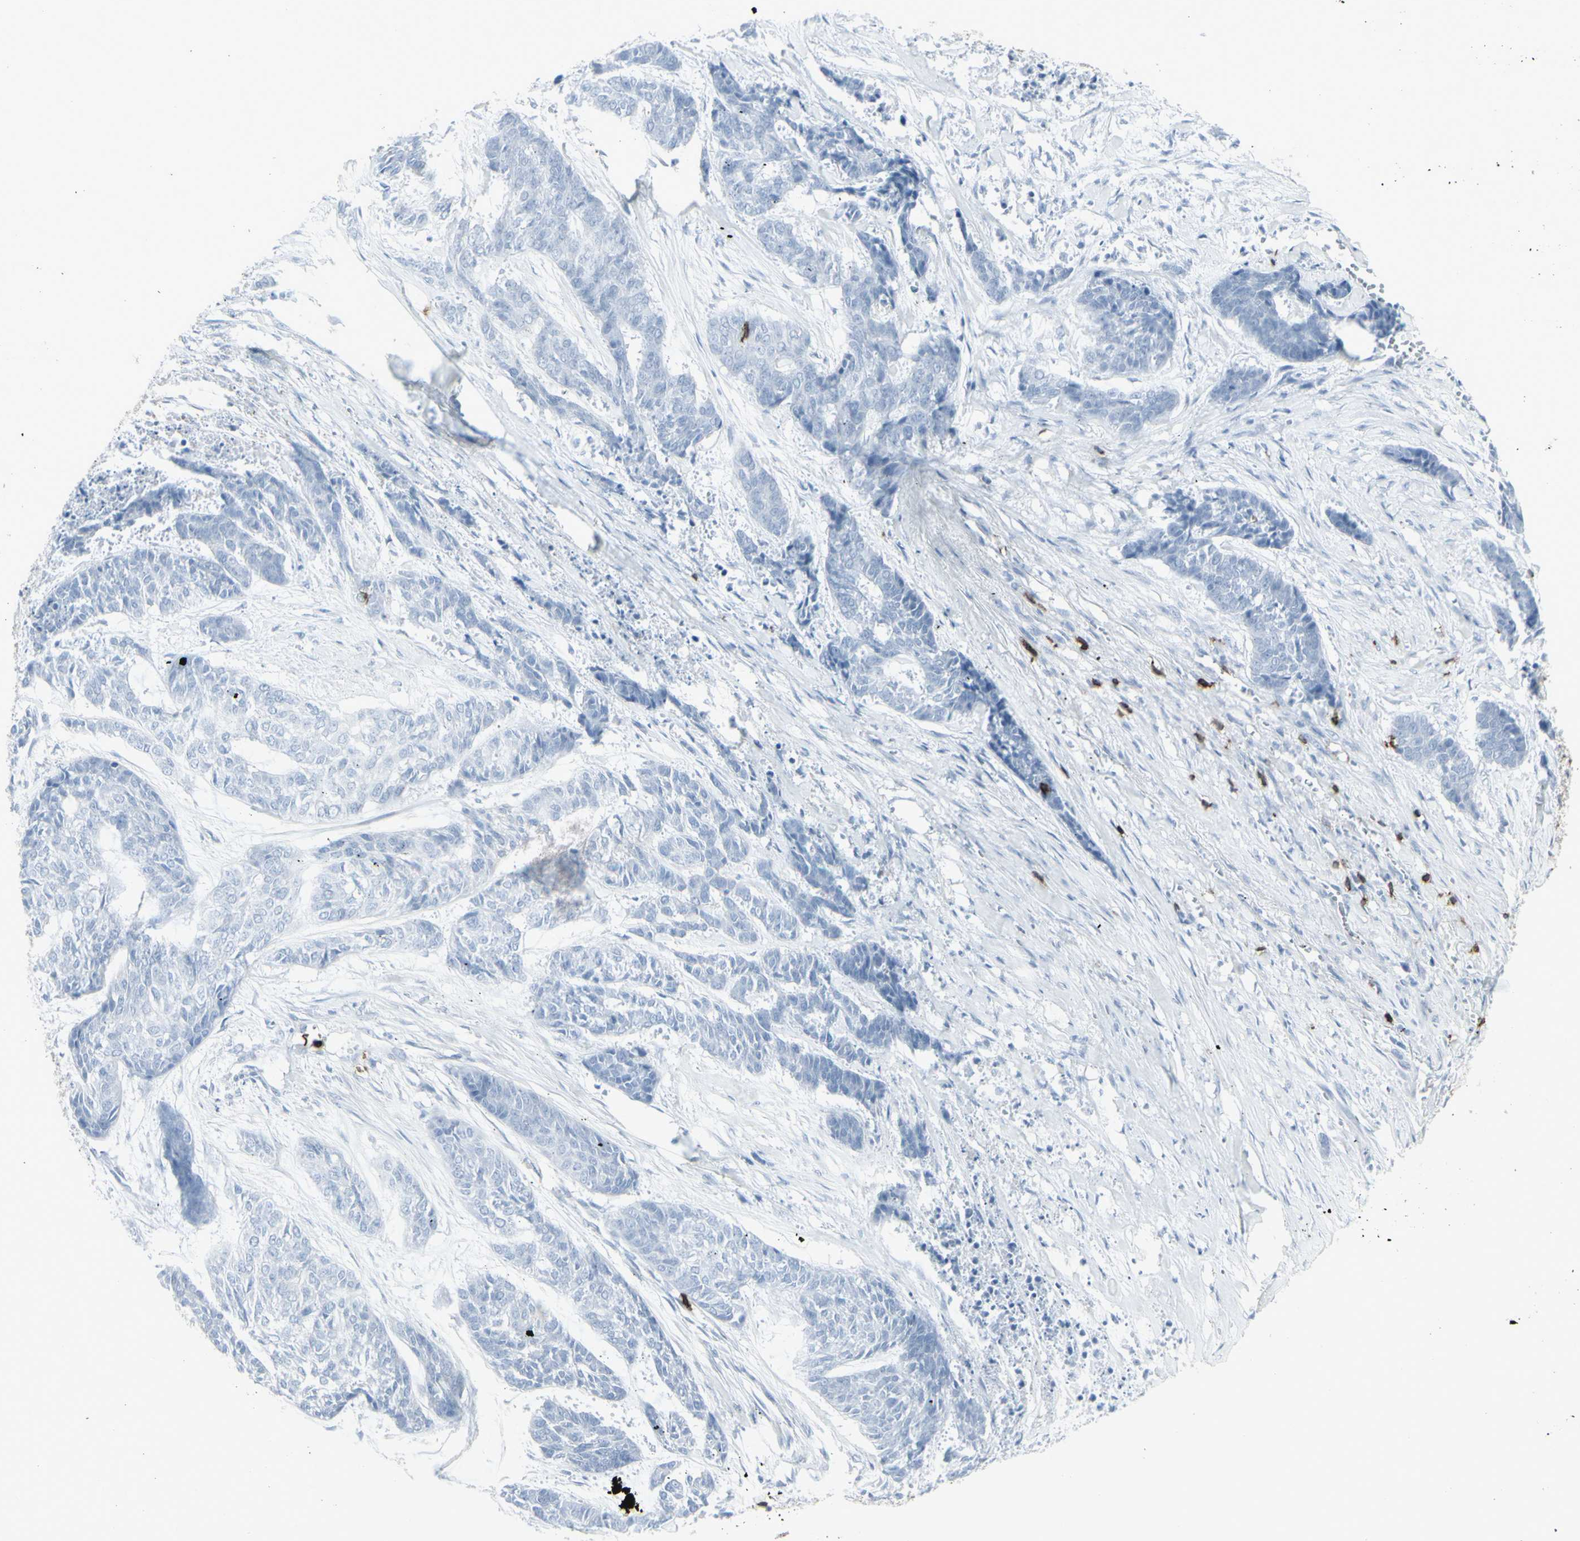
{"staining": {"intensity": "negative", "quantity": "none", "location": "none"}, "tissue": "skin cancer", "cell_type": "Tumor cells", "image_type": "cancer", "snomed": [{"axis": "morphology", "description": "Basal cell carcinoma"}, {"axis": "topography", "description": "Skin"}], "caption": "Human skin basal cell carcinoma stained for a protein using IHC displays no positivity in tumor cells.", "gene": "CD247", "patient": {"sex": "female", "age": 64}}